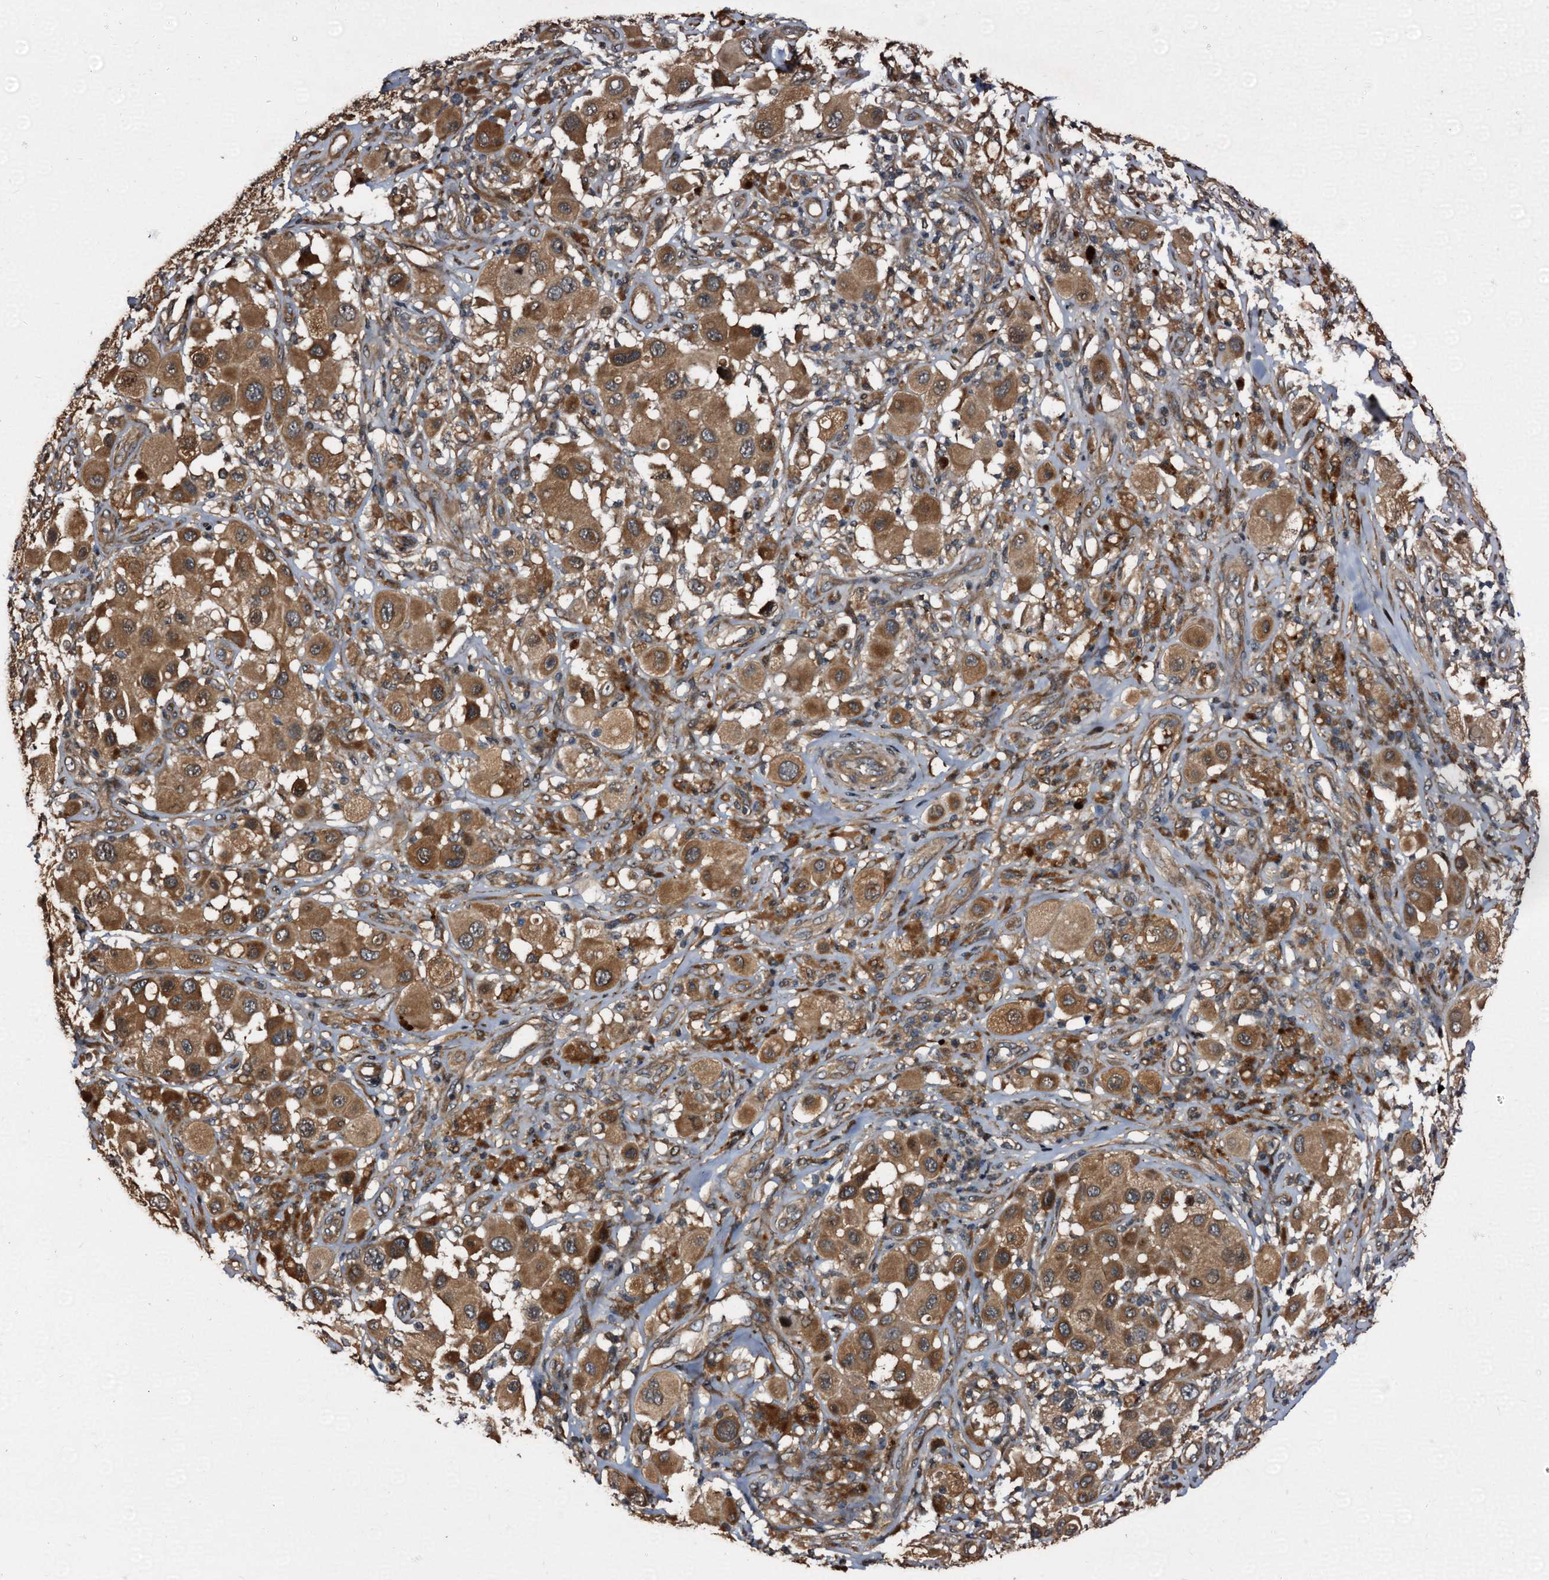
{"staining": {"intensity": "moderate", "quantity": ">75%", "location": "cytoplasmic/membranous"}, "tissue": "melanoma", "cell_type": "Tumor cells", "image_type": "cancer", "snomed": [{"axis": "morphology", "description": "Malignant melanoma, Metastatic site"}, {"axis": "topography", "description": "Skin"}], "caption": "Immunohistochemistry (DAB) staining of malignant melanoma (metastatic site) shows moderate cytoplasmic/membranous protein staining in about >75% of tumor cells.", "gene": "PEX5", "patient": {"sex": "male", "age": 41}}